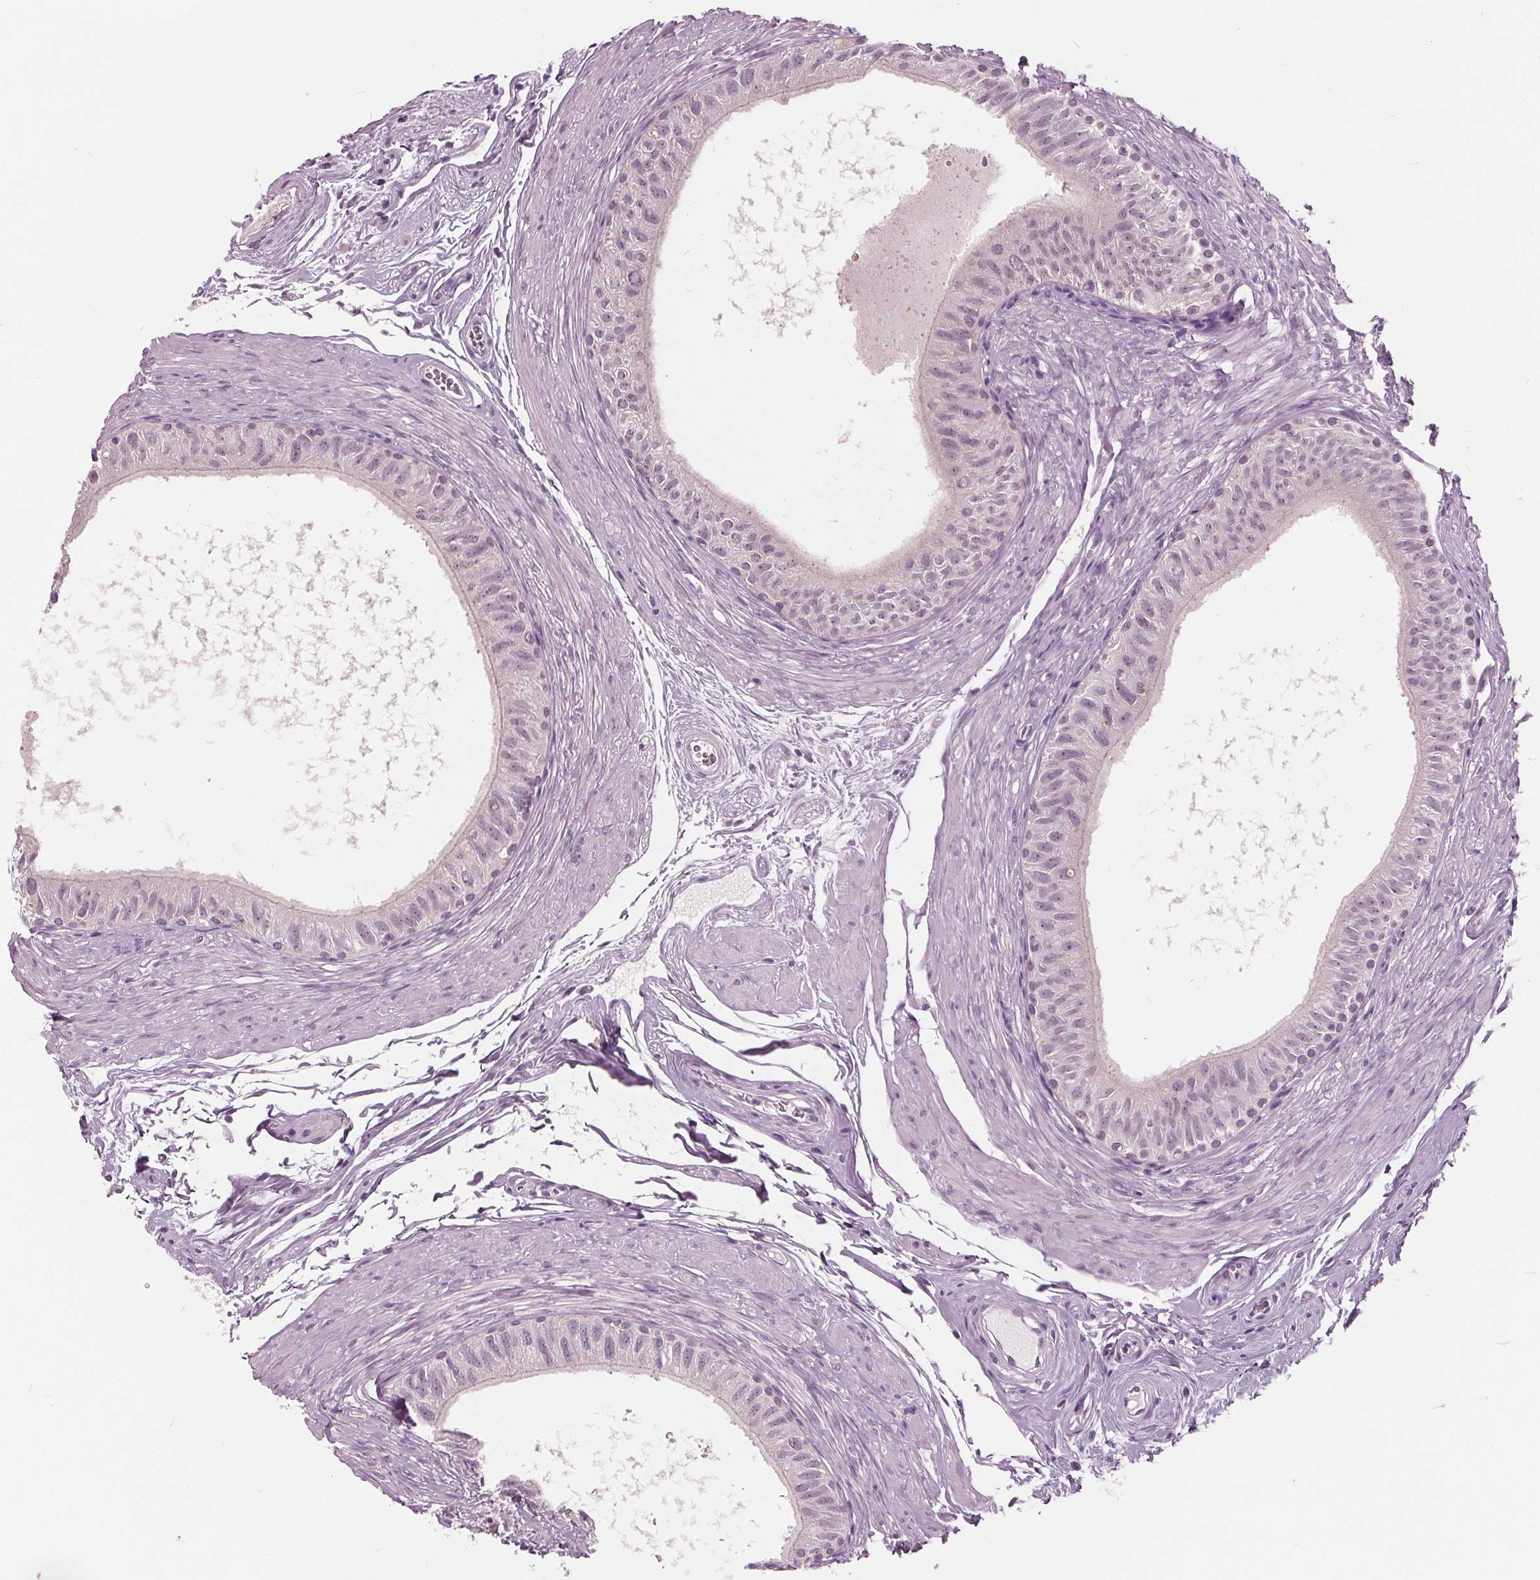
{"staining": {"intensity": "negative", "quantity": "none", "location": "none"}, "tissue": "epididymis", "cell_type": "Glandular cells", "image_type": "normal", "snomed": [{"axis": "morphology", "description": "Normal tissue, NOS"}, {"axis": "topography", "description": "Epididymis"}], "caption": "A high-resolution histopathology image shows IHC staining of normal epididymis, which exhibits no significant staining in glandular cells. (Stains: DAB immunohistochemistry (IHC) with hematoxylin counter stain, Microscopy: brightfield microscopy at high magnification).", "gene": "TKFC", "patient": {"sex": "male", "age": 36}}